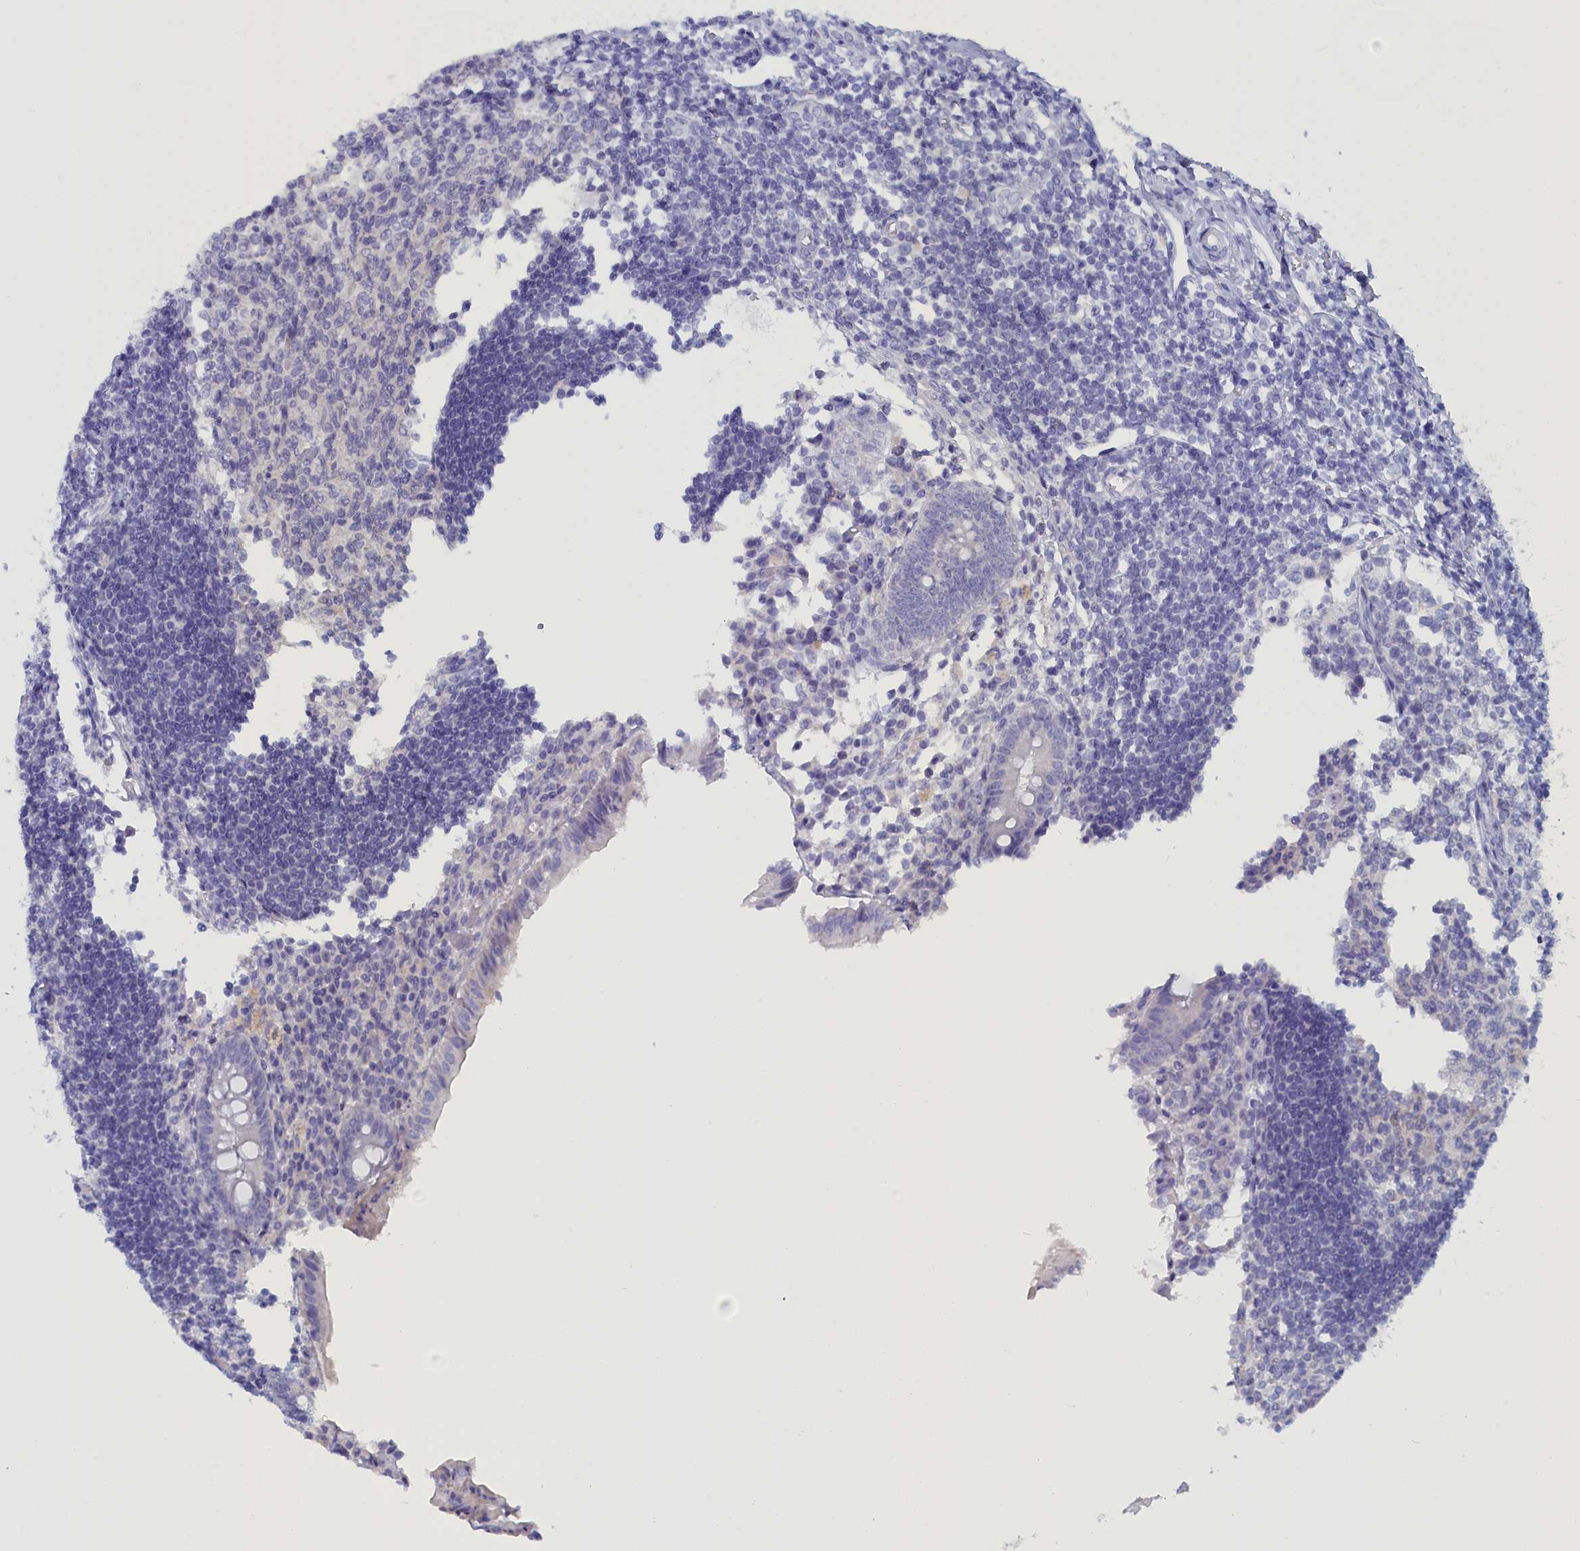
{"staining": {"intensity": "negative", "quantity": "none", "location": "none"}, "tissue": "appendix", "cell_type": "Glandular cells", "image_type": "normal", "snomed": [{"axis": "morphology", "description": "Normal tissue, NOS"}, {"axis": "topography", "description": "Appendix"}], "caption": "IHC image of unremarkable appendix: appendix stained with DAB reveals no significant protein expression in glandular cells. (Brightfield microscopy of DAB immunohistochemistry at high magnification).", "gene": "ANKRD2", "patient": {"sex": "female", "age": 17}}